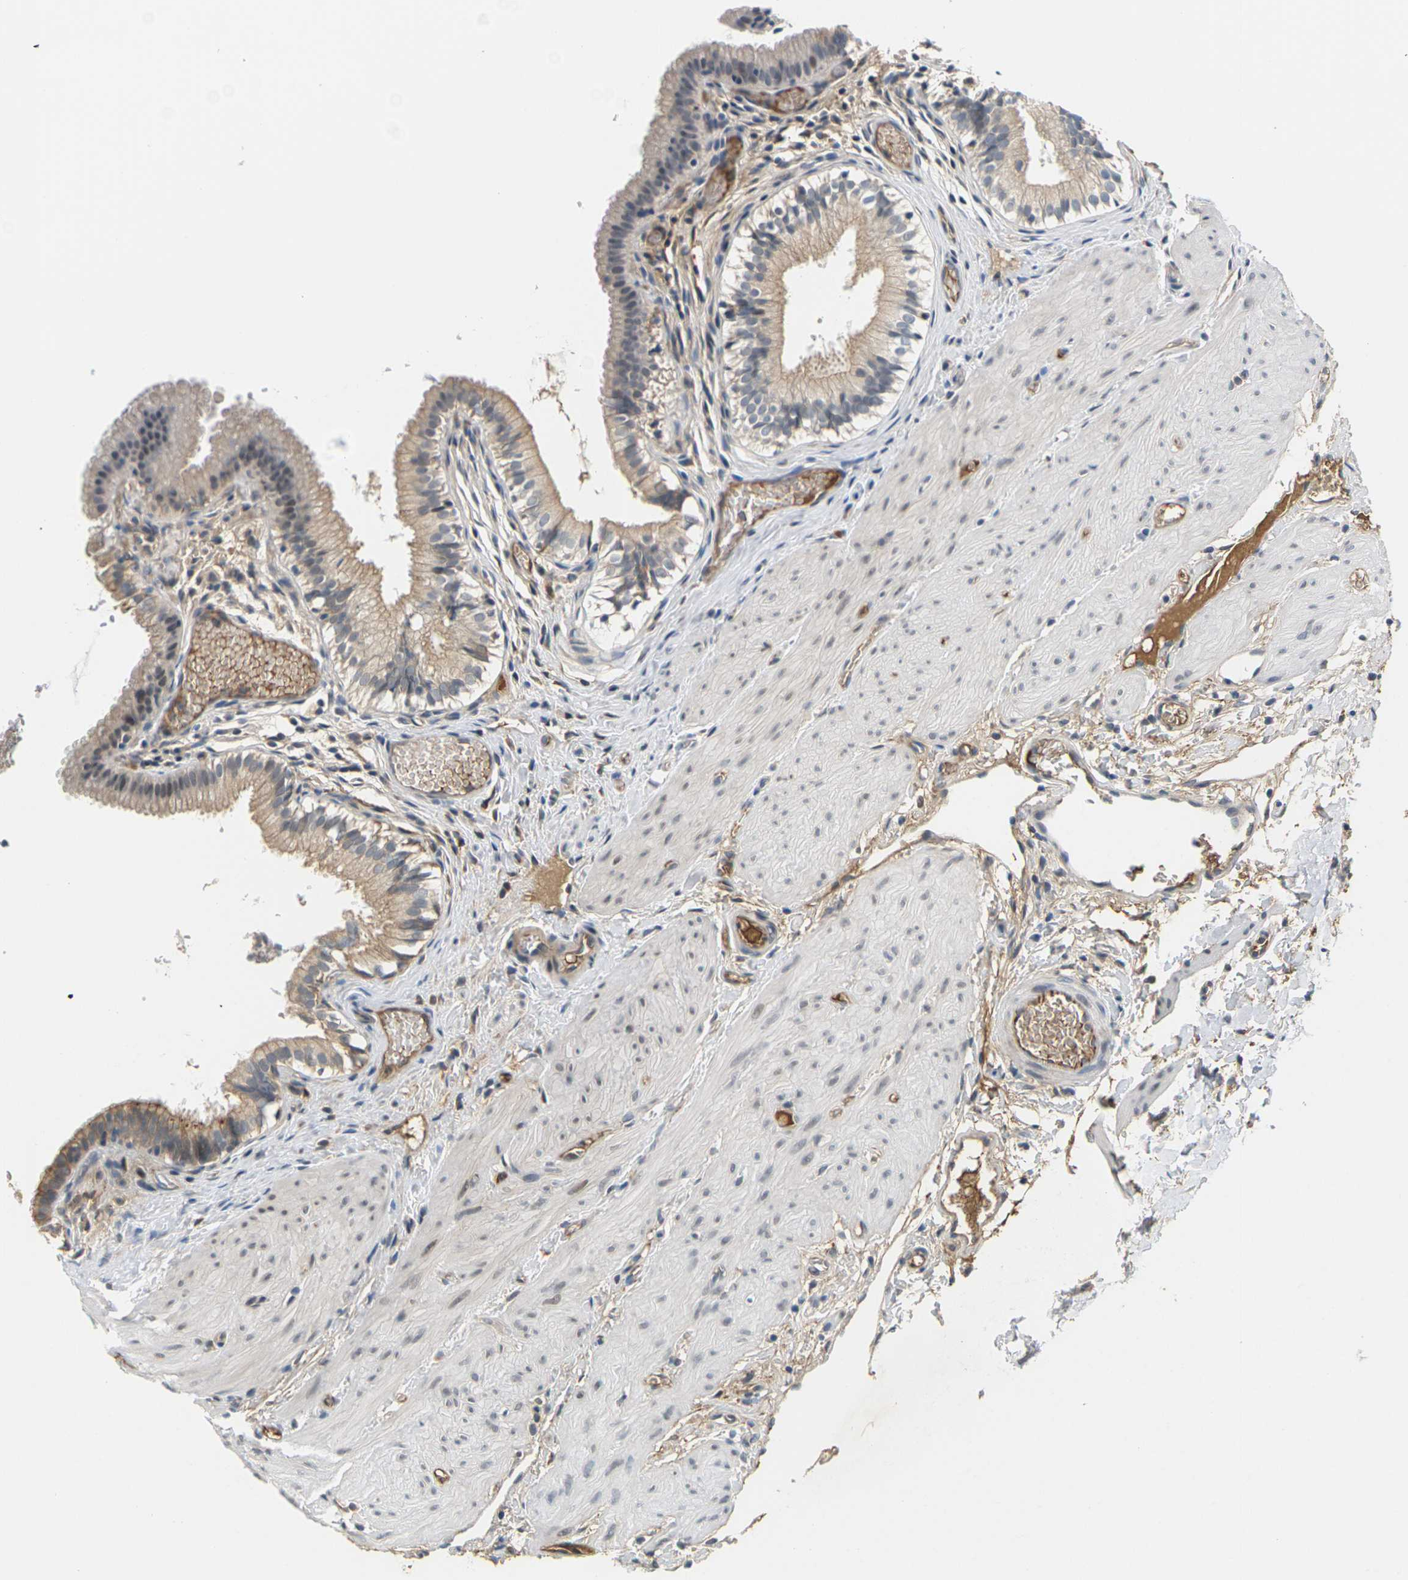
{"staining": {"intensity": "weak", "quantity": ">75%", "location": "cytoplasmic/membranous,nuclear"}, "tissue": "gallbladder", "cell_type": "Glandular cells", "image_type": "normal", "snomed": [{"axis": "morphology", "description": "Normal tissue, NOS"}, {"axis": "topography", "description": "Gallbladder"}], "caption": "Immunohistochemistry (IHC) histopathology image of normal gallbladder stained for a protein (brown), which demonstrates low levels of weak cytoplasmic/membranous,nuclear staining in about >75% of glandular cells.", "gene": "PKP2", "patient": {"sex": "female", "age": 26}}